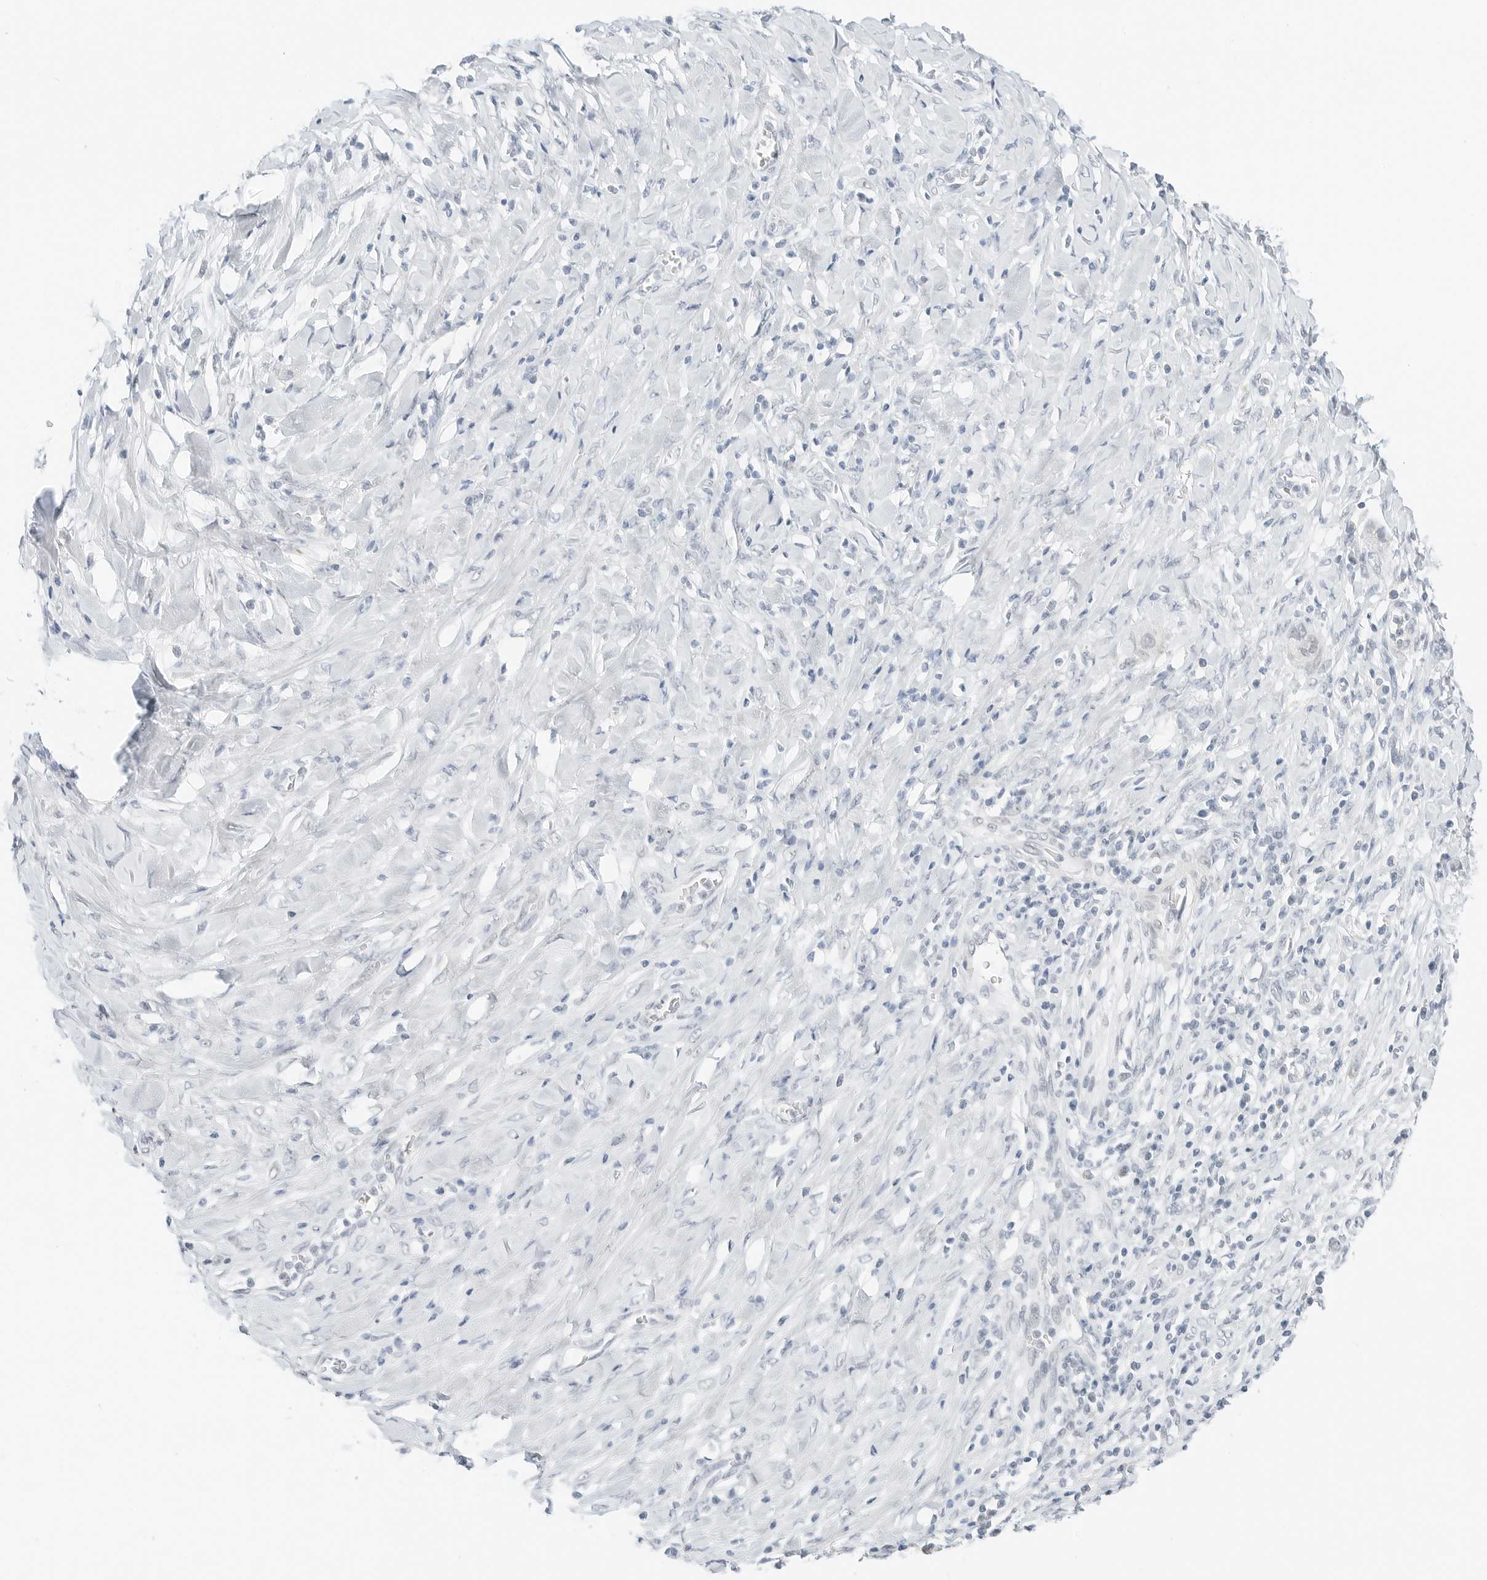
{"staining": {"intensity": "negative", "quantity": "none", "location": "none"}, "tissue": "pancreatic cancer", "cell_type": "Tumor cells", "image_type": "cancer", "snomed": [{"axis": "morphology", "description": "Normal tissue, NOS"}, {"axis": "morphology", "description": "Adenocarcinoma, NOS"}, {"axis": "topography", "description": "Pancreas"}, {"axis": "topography", "description": "Peripheral nerve tissue"}], "caption": "Immunohistochemistry (IHC) micrograph of neoplastic tissue: pancreatic cancer (adenocarcinoma) stained with DAB exhibits no significant protein positivity in tumor cells.", "gene": "CCSAP", "patient": {"sex": "male", "age": 59}}